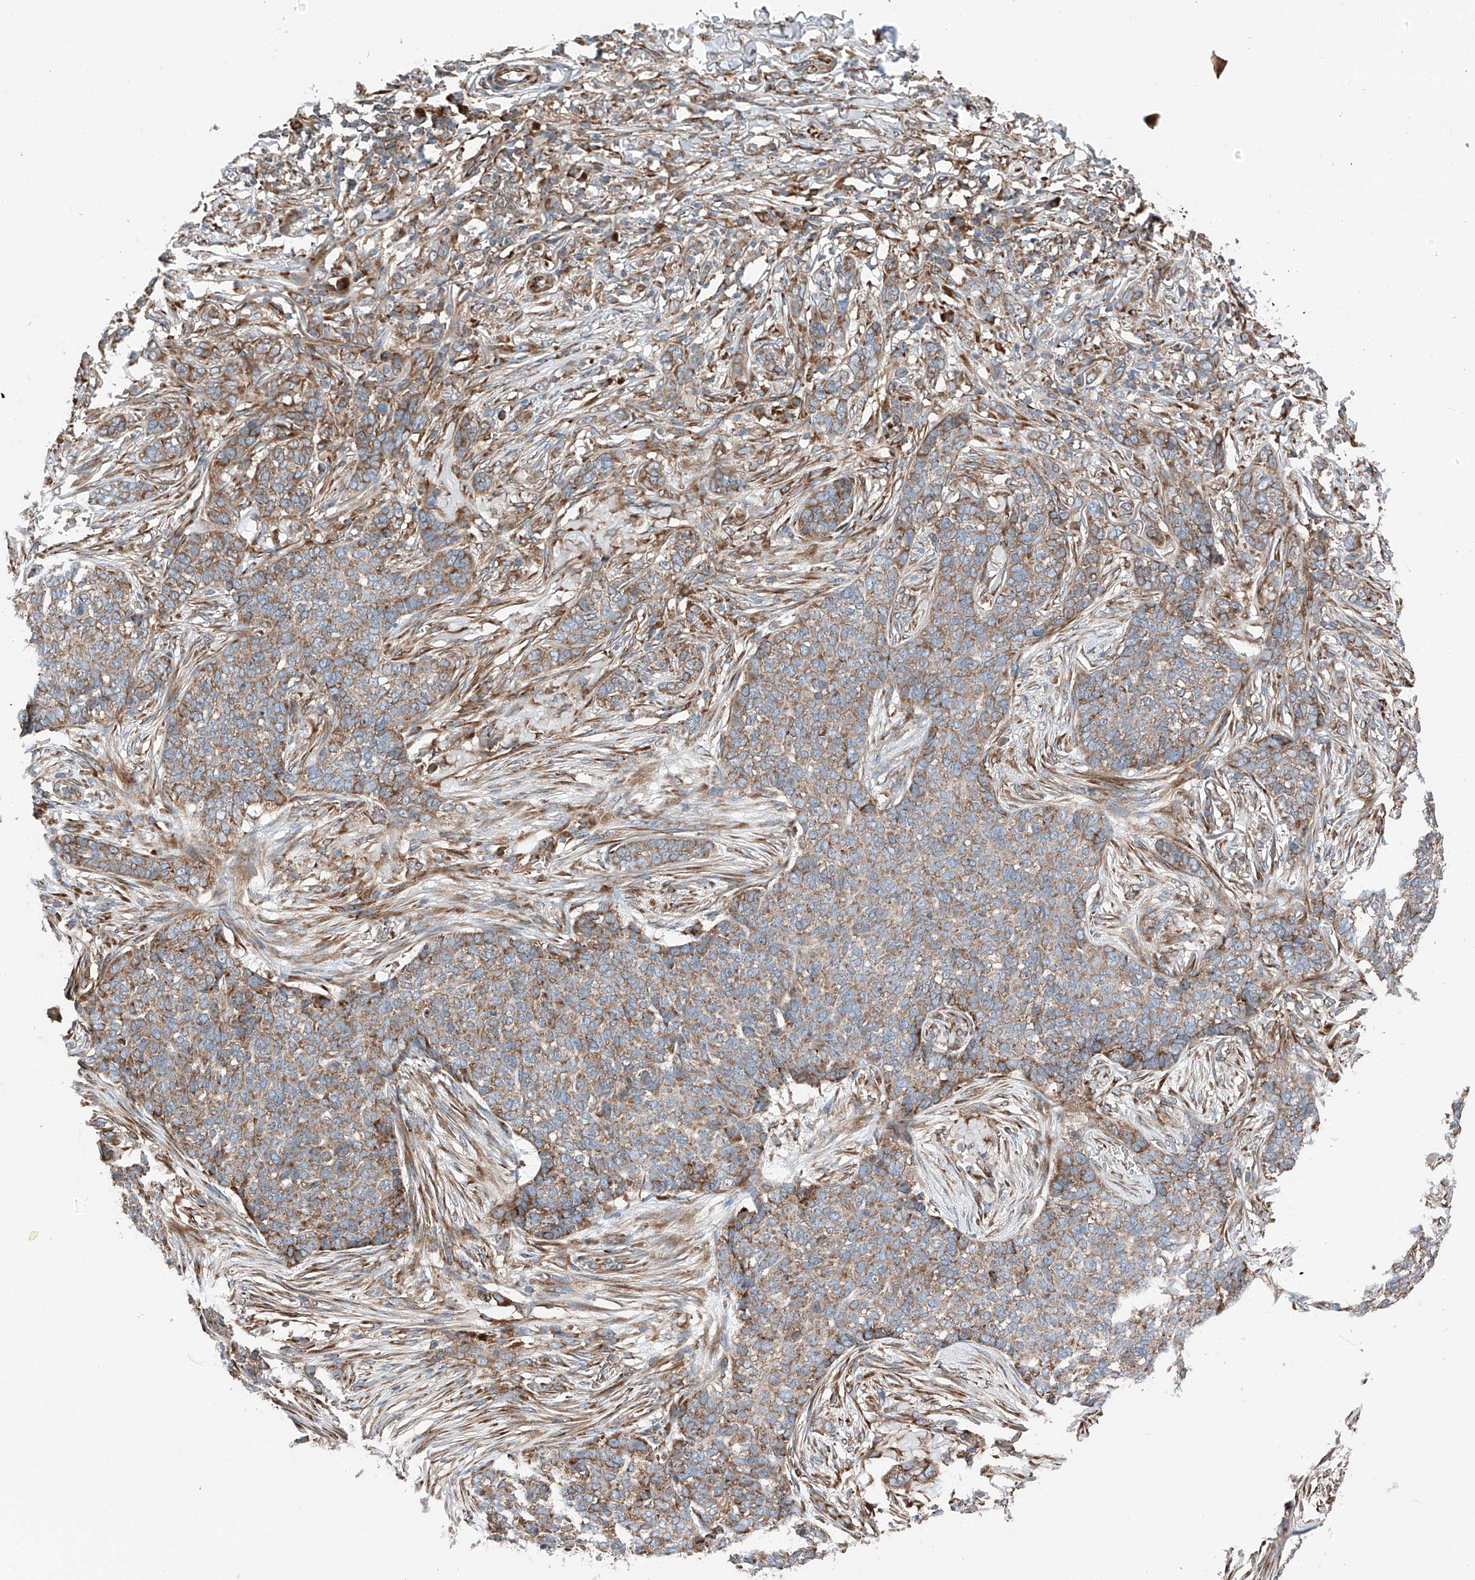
{"staining": {"intensity": "weak", "quantity": ">75%", "location": "cytoplasmic/membranous"}, "tissue": "skin cancer", "cell_type": "Tumor cells", "image_type": "cancer", "snomed": [{"axis": "morphology", "description": "Basal cell carcinoma"}, {"axis": "topography", "description": "Skin"}], "caption": "Basal cell carcinoma (skin) stained for a protein displays weak cytoplasmic/membranous positivity in tumor cells.", "gene": "ZC3H15", "patient": {"sex": "male", "age": 85}}